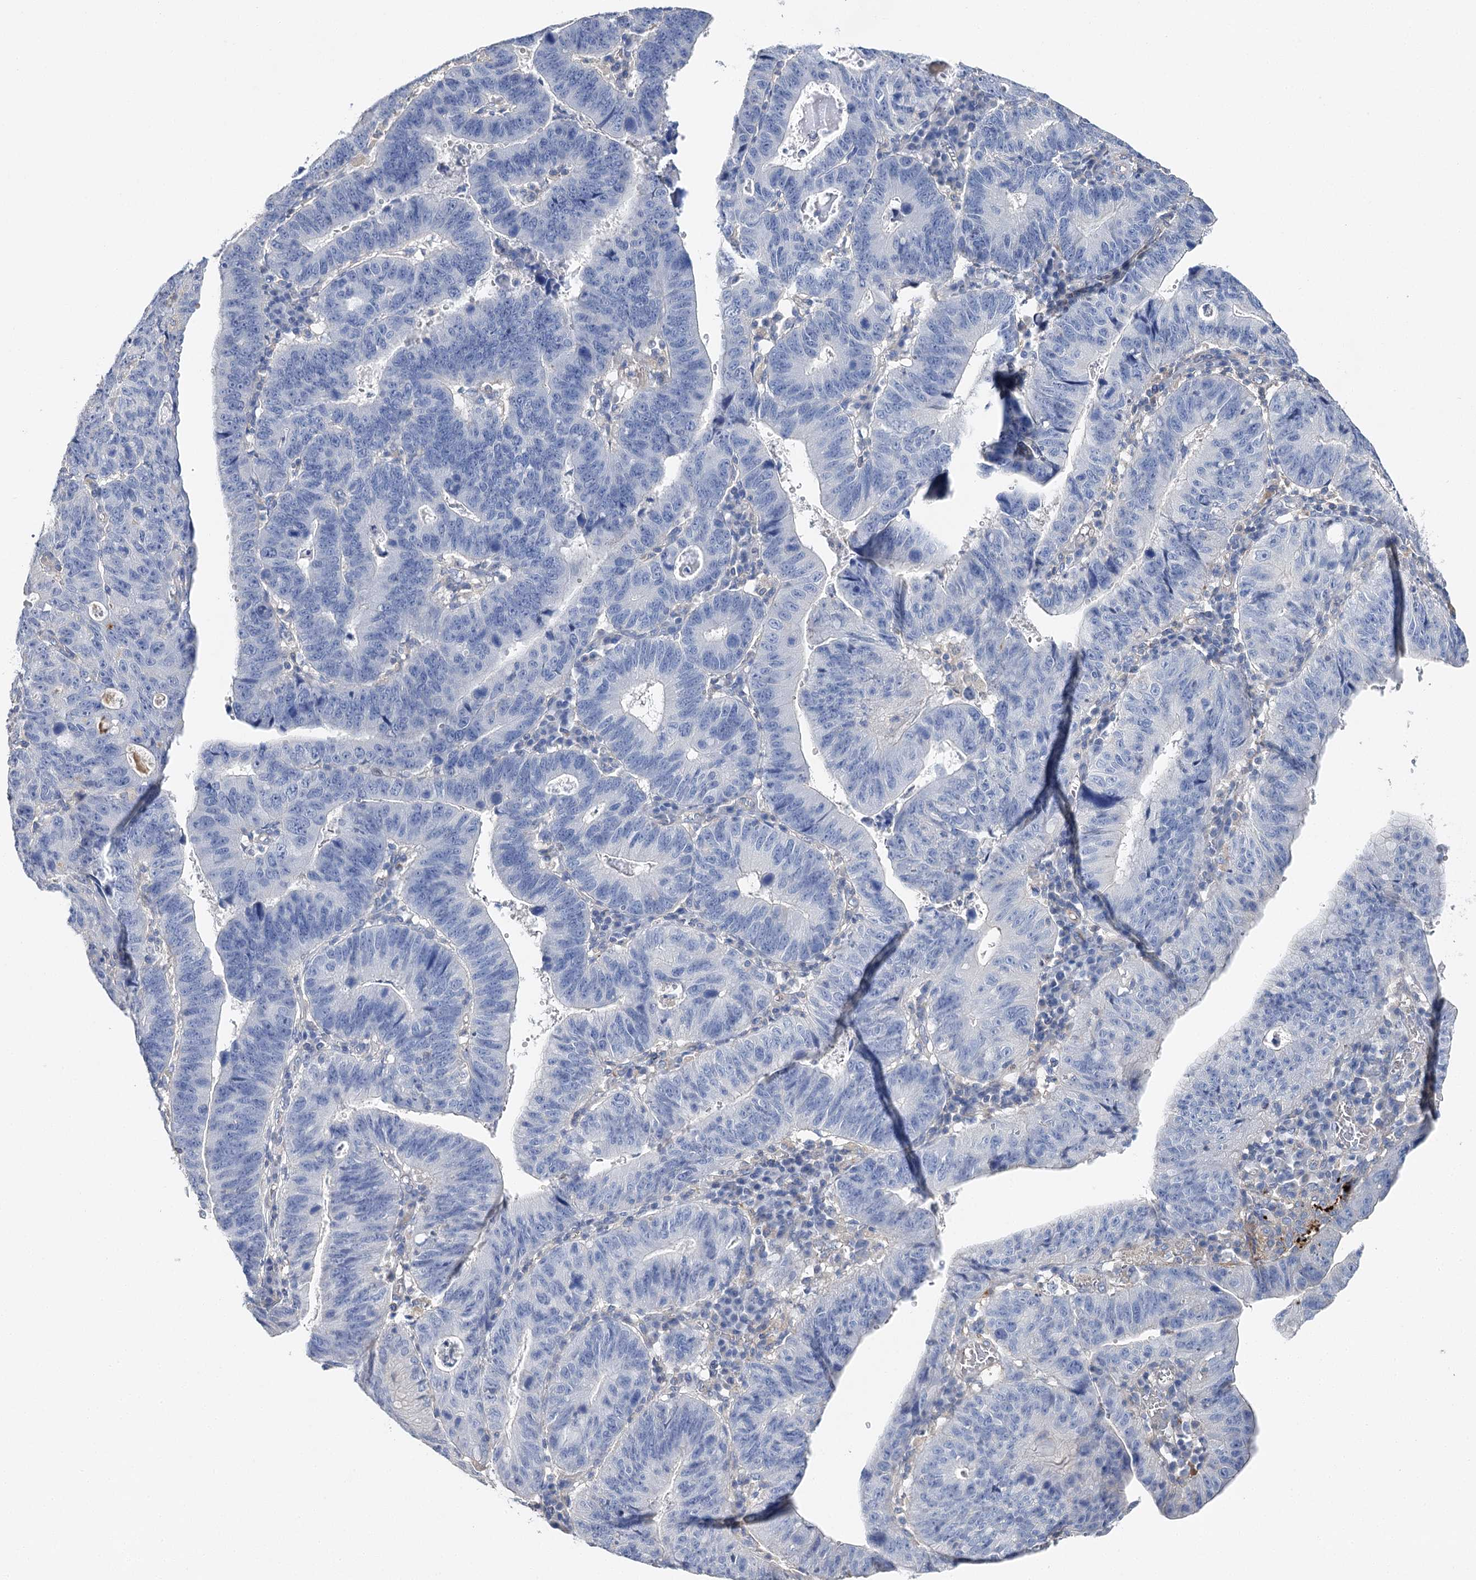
{"staining": {"intensity": "negative", "quantity": "none", "location": "none"}, "tissue": "stomach cancer", "cell_type": "Tumor cells", "image_type": "cancer", "snomed": [{"axis": "morphology", "description": "Adenocarcinoma, NOS"}, {"axis": "topography", "description": "Stomach"}], "caption": "Tumor cells are negative for brown protein staining in adenocarcinoma (stomach).", "gene": "EPYC", "patient": {"sex": "male", "age": 59}}